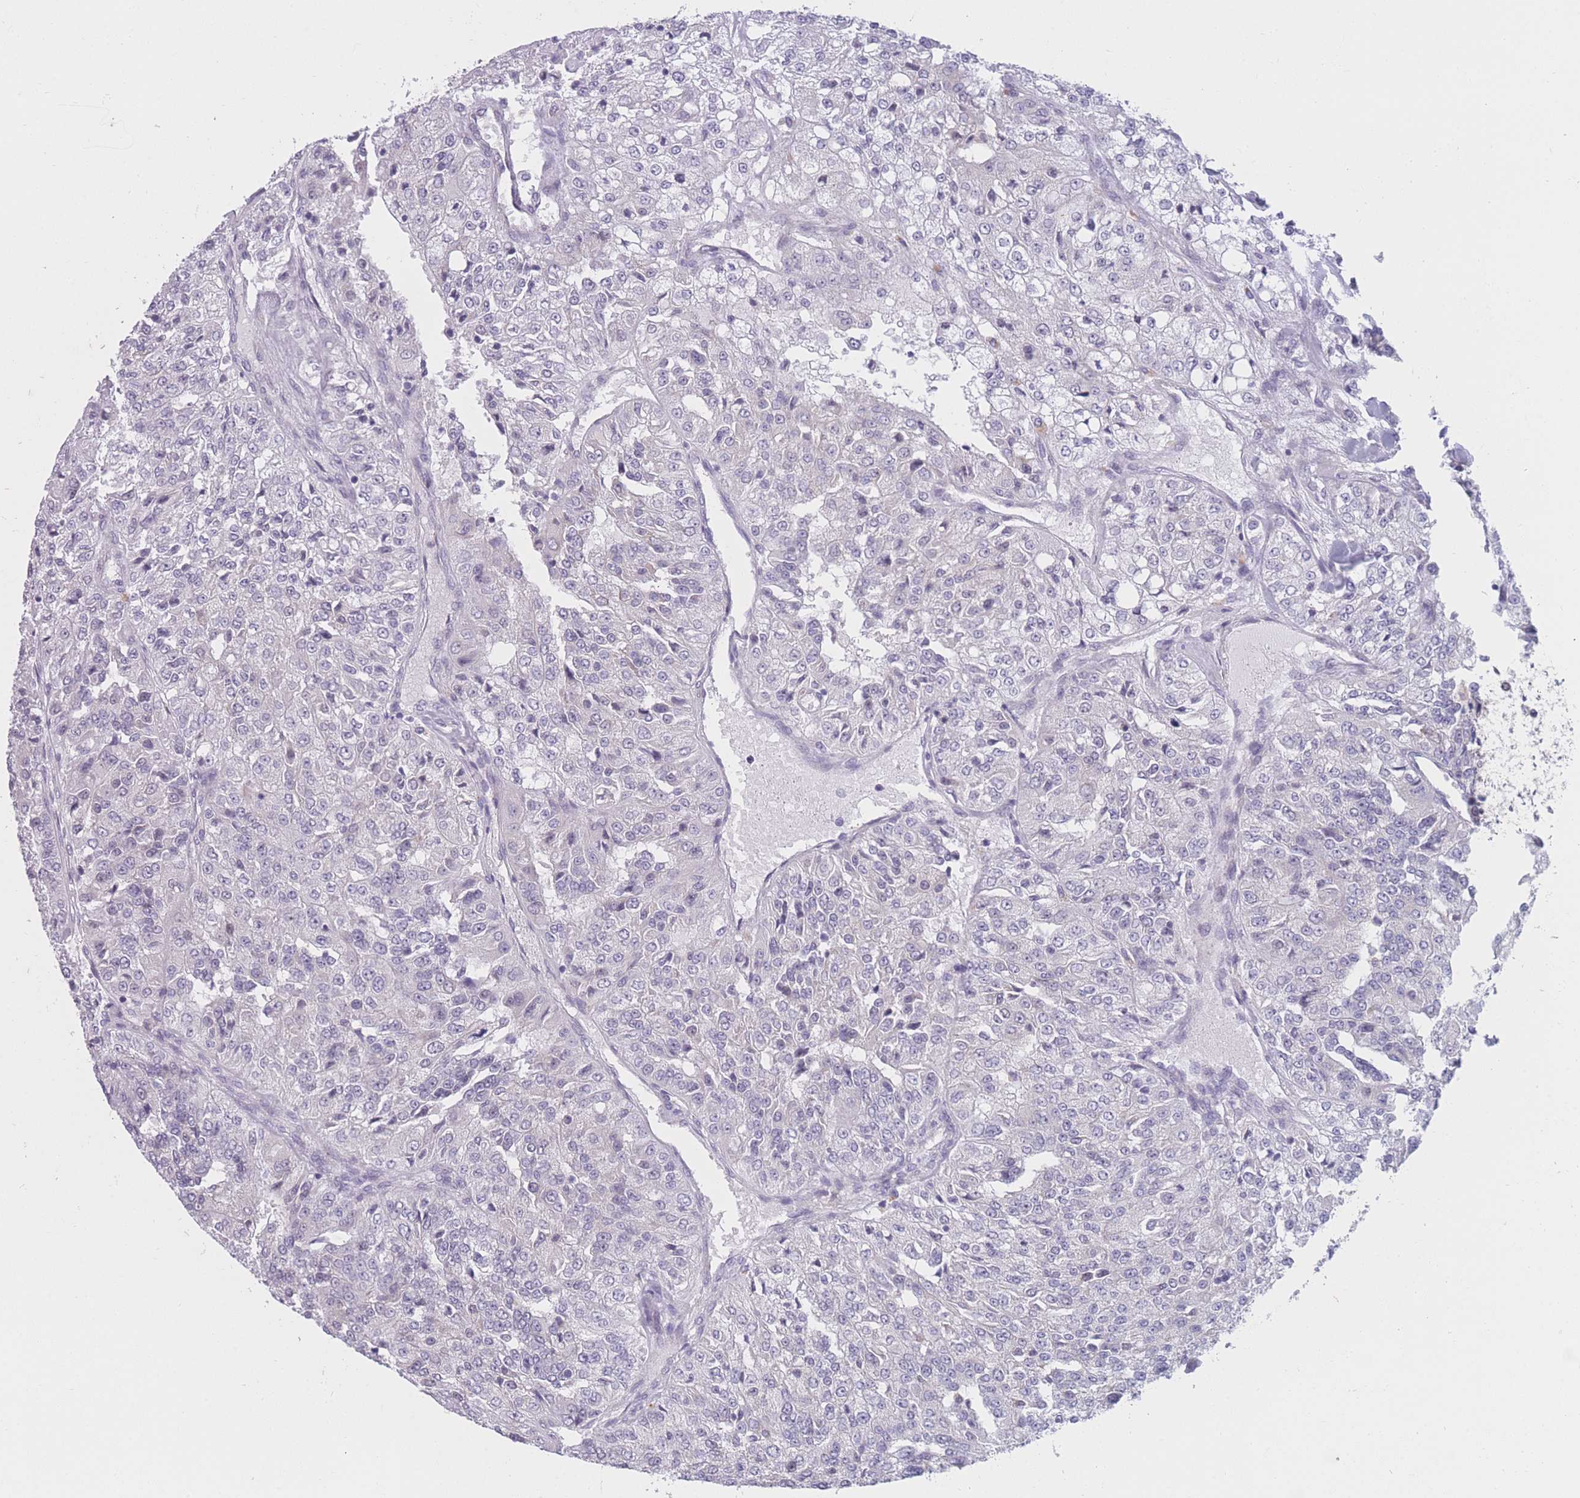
{"staining": {"intensity": "negative", "quantity": "none", "location": "none"}, "tissue": "renal cancer", "cell_type": "Tumor cells", "image_type": "cancer", "snomed": [{"axis": "morphology", "description": "Adenocarcinoma, NOS"}, {"axis": "topography", "description": "Kidney"}], "caption": "This is a micrograph of immunohistochemistry (IHC) staining of adenocarcinoma (renal), which shows no expression in tumor cells. (Stains: DAB immunohistochemistry (IHC) with hematoxylin counter stain, Microscopy: brightfield microscopy at high magnification).", "gene": "COL27A1", "patient": {"sex": "female", "age": 63}}